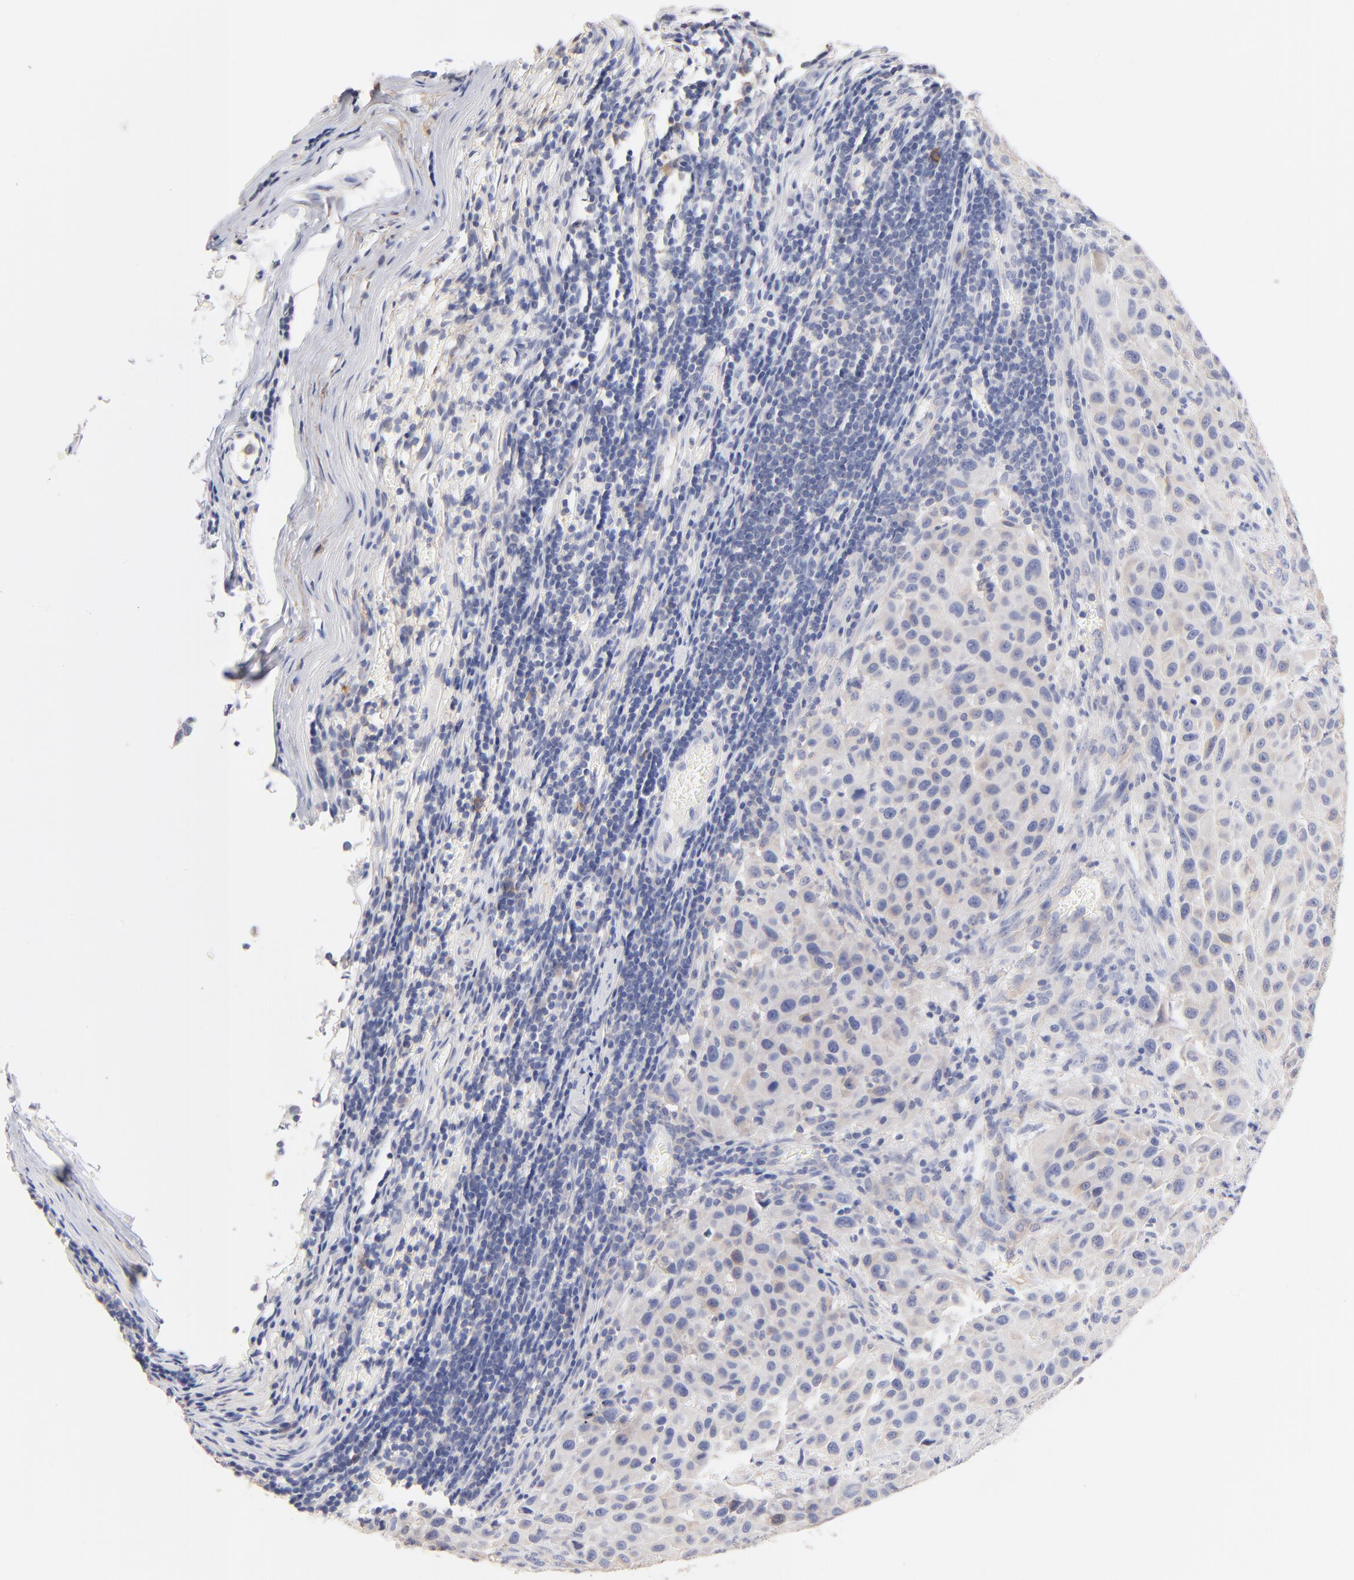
{"staining": {"intensity": "negative", "quantity": "none", "location": "none"}, "tissue": "melanoma", "cell_type": "Tumor cells", "image_type": "cancer", "snomed": [{"axis": "morphology", "description": "Malignant melanoma, Metastatic site"}, {"axis": "topography", "description": "Lymph node"}], "caption": "This is an IHC micrograph of human malignant melanoma (metastatic site). There is no positivity in tumor cells.", "gene": "ITGA8", "patient": {"sex": "male", "age": 61}}